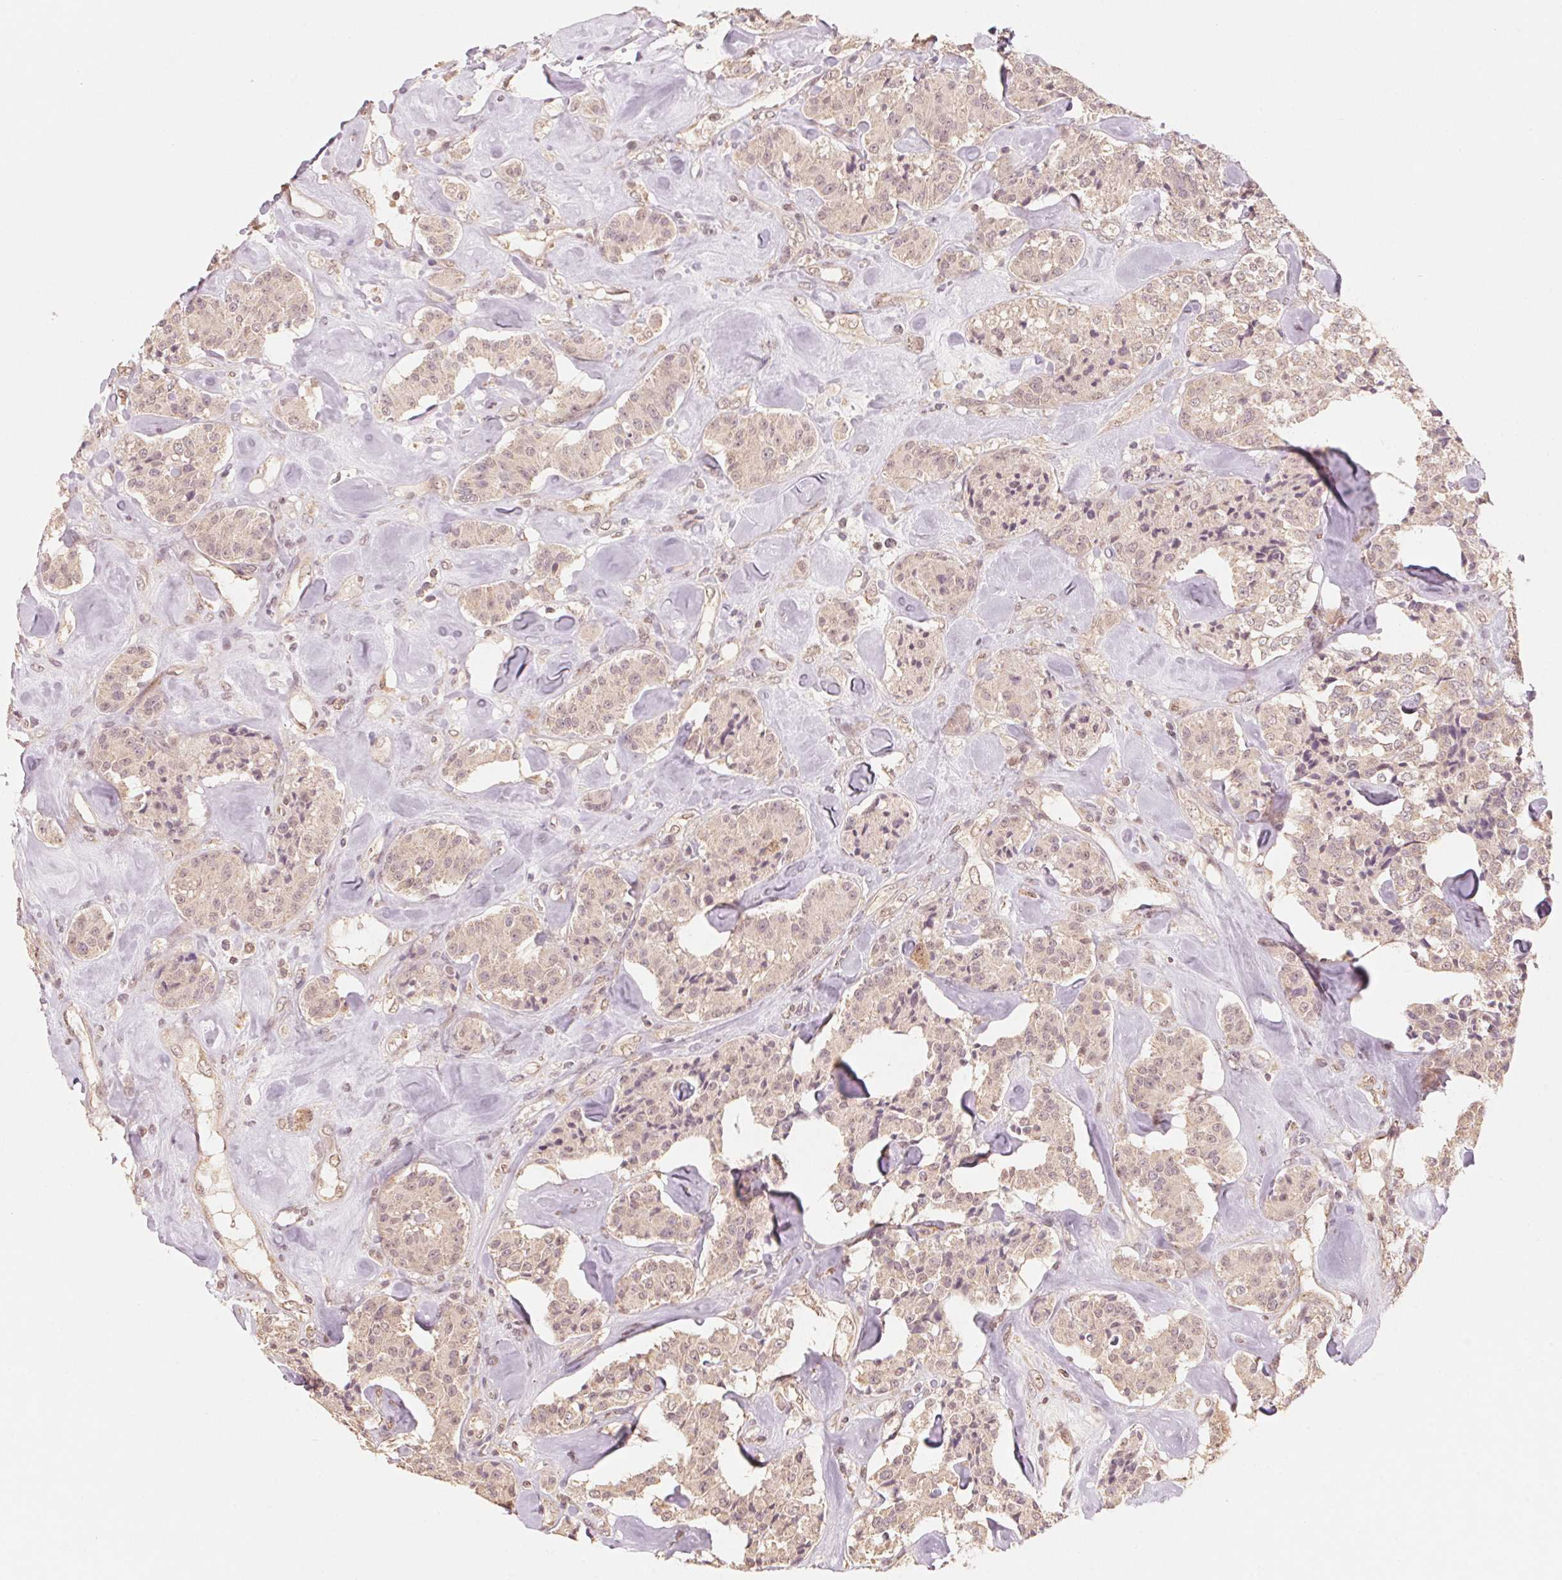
{"staining": {"intensity": "weak", "quantity": ">75%", "location": "cytoplasmic/membranous"}, "tissue": "carcinoid", "cell_type": "Tumor cells", "image_type": "cancer", "snomed": [{"axis": "morphology", "description": "Carcinoid, malignant, NOS"}, {"axis": "topography", "description": "Pancreas"}], "caption": "About >75% of tumor cells in carcinoid demonstrate weak cytoplasmic/membranous protein expression as visualized by brown immunohistochemical staining.", "gene": "C2orf73", "patient": {"sex": "male", "age": 41}}